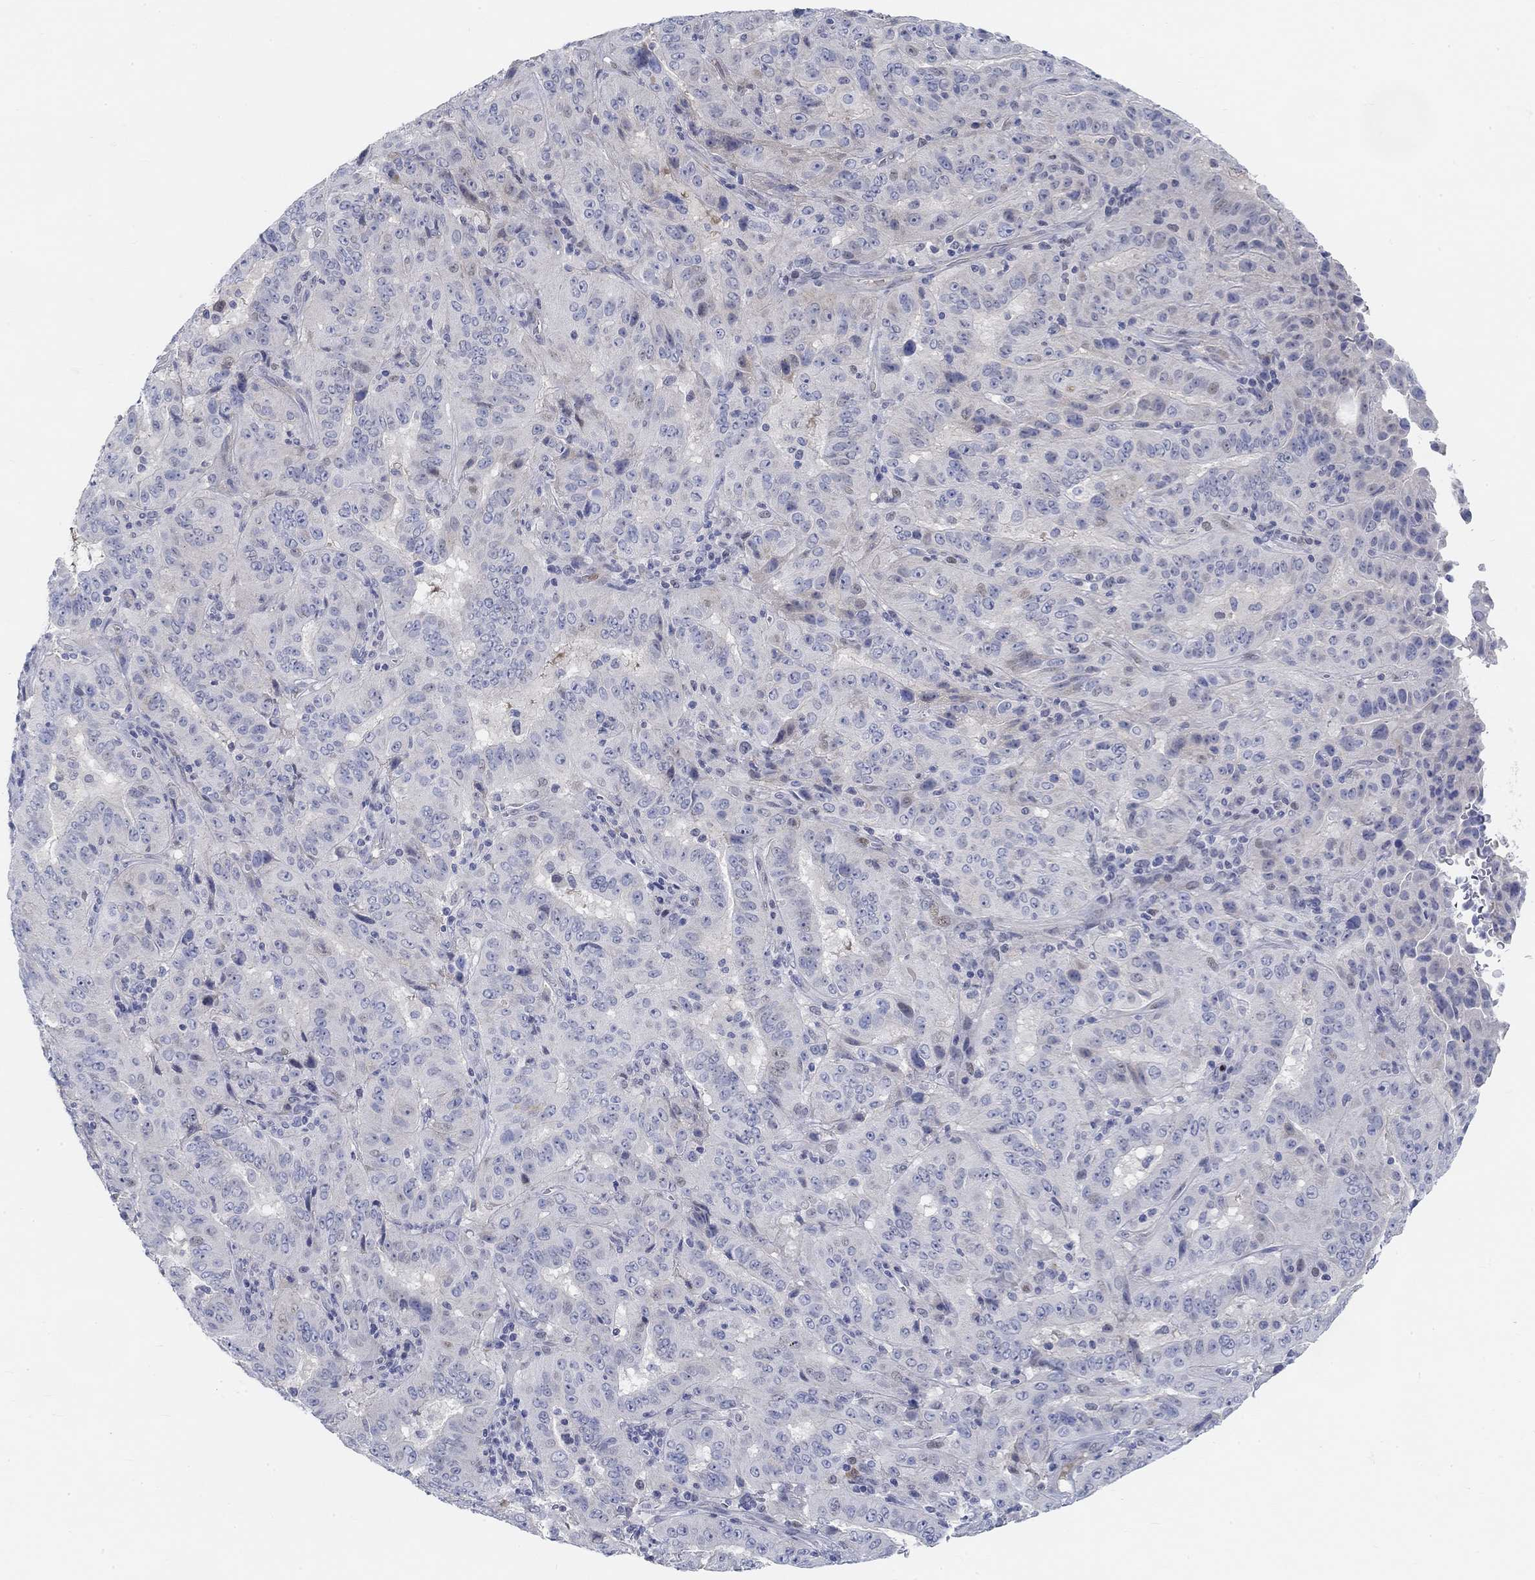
{"staining": {"intensity": "negative", "quantity": "none", "location": "none"}, "tissue": "pancreatic cancer", "cell_type": "Tumor cells", "image_type": "cancer", "snomed": [{"axis": "morphology", "description": "Adenocarcinoma, NOS"}, {"axis": "topography", "description": "Pancreas"}], "caption": "Tumor cells show no significant protein positivity in pancreatic cancer (adenocarcinoma).", "gene": "SNTG2", "patient": {"sex": "male", "age": 63}}